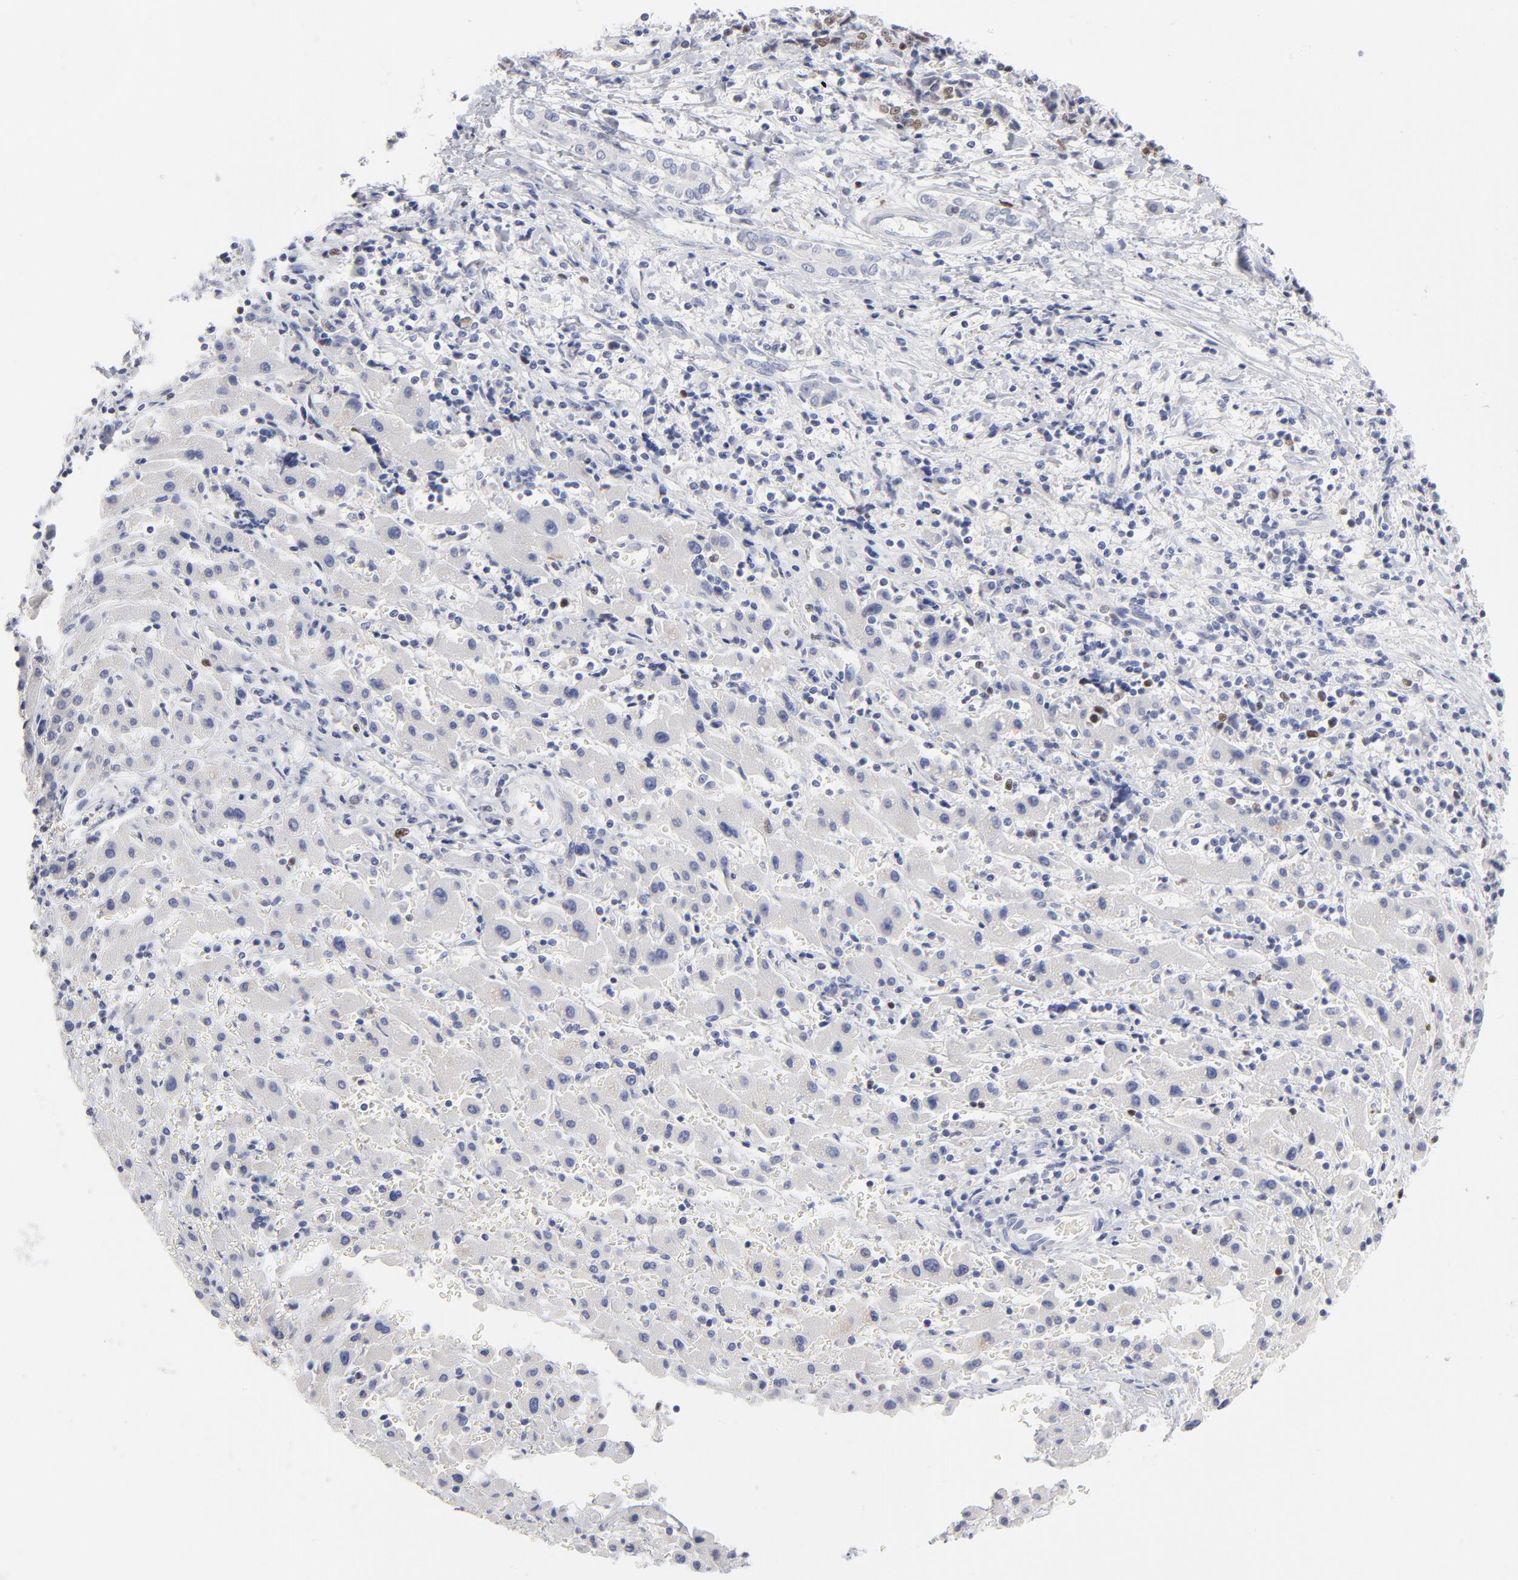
{"staining": {"intensity": "moderate", "quantity": "<25%", "location": "nuclear"}, "tissue": "liver cancer", "cell_type": "Tumor cells", "image_type": "cancer", "snomed": [{"axis": "morphology", "description": "Cholangiocarcinoma"}, {"axis": "topography", "description": "Liver"}], "caption": "Liver cancer (cholangiocarcinoma) stained with a protein marker exhibits moderate staining in tumor cells.", "gene": "MCM7", "patient": {"sex": "male", "age": 57}}